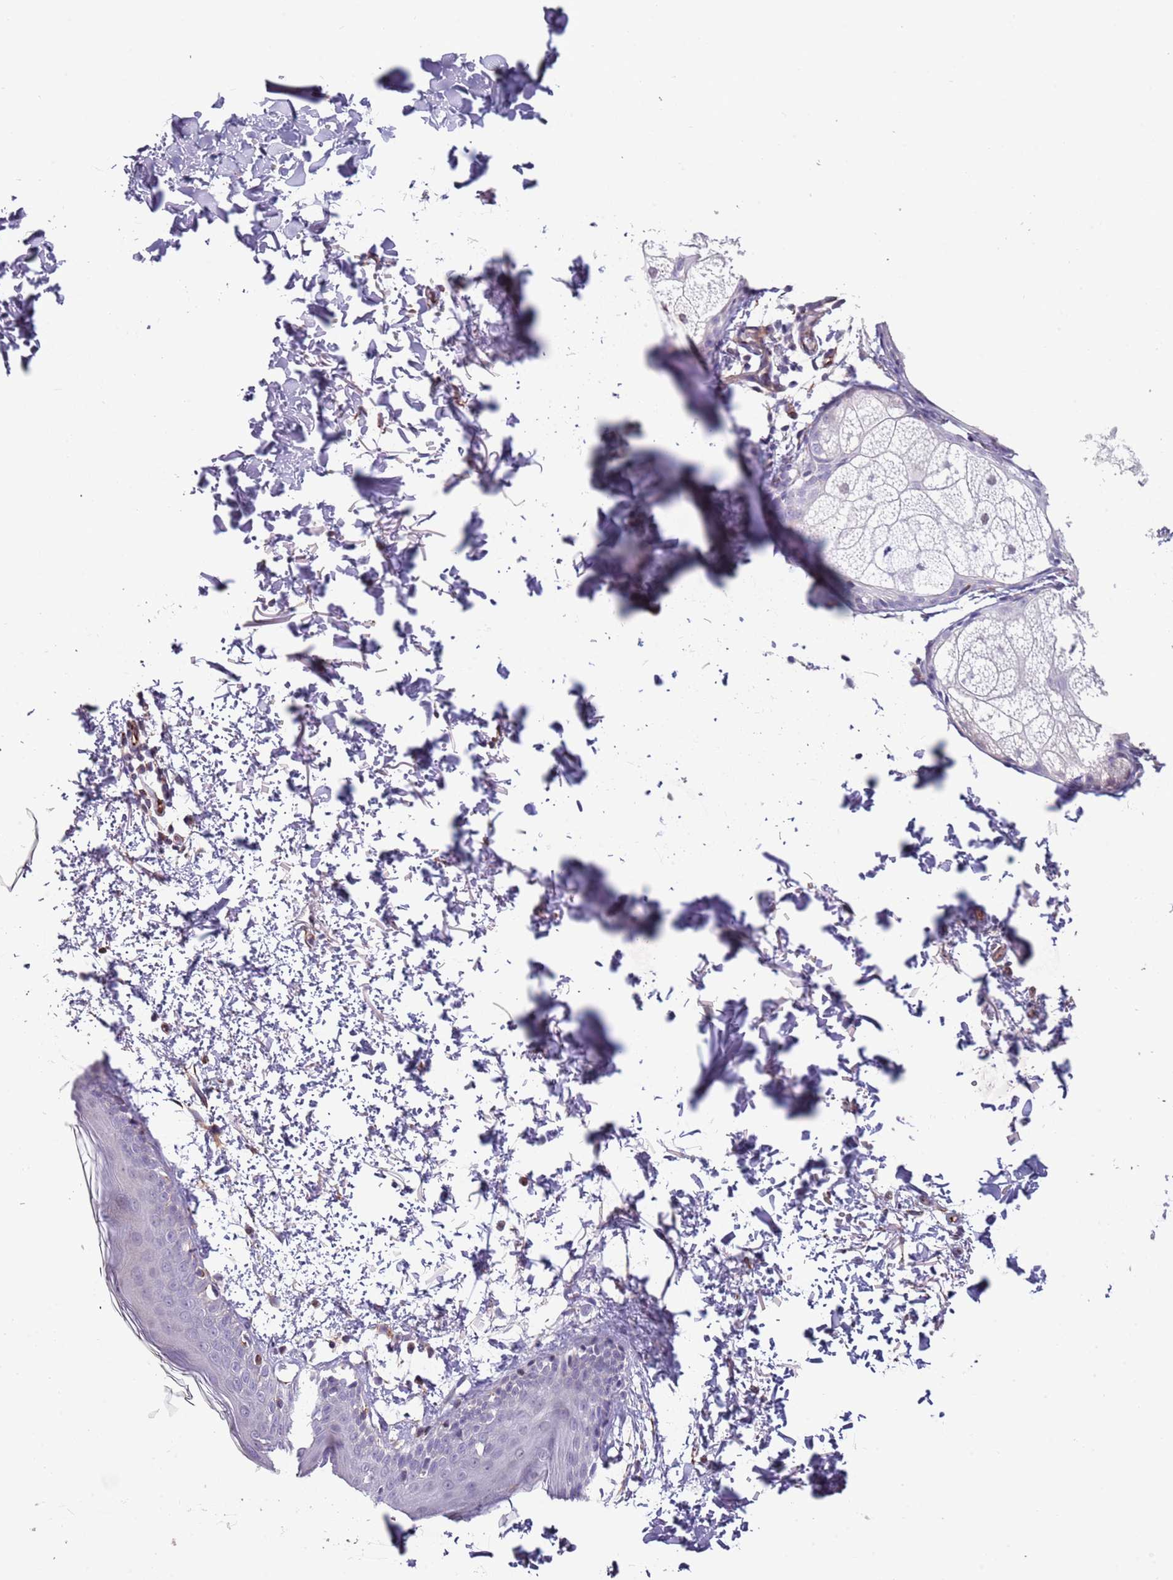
{"staining": {"intensity": "negative", "quantity": "none", "location": "none"}, "tissue": "skin", "cell_type": "Fibroblasts", "image_type": "normal", "snomed": [{"axis": "morphology", "description": "Normal tissue, NOS"}, {"axis": "topography", "description": "Skin"}], "caption": "Immunohistochemistry (IHC) of benign skin exhibits no staining in fibroblasts.", "gene": "ENSG00000271254", "patient": {"sex": "male", "age": 66}}